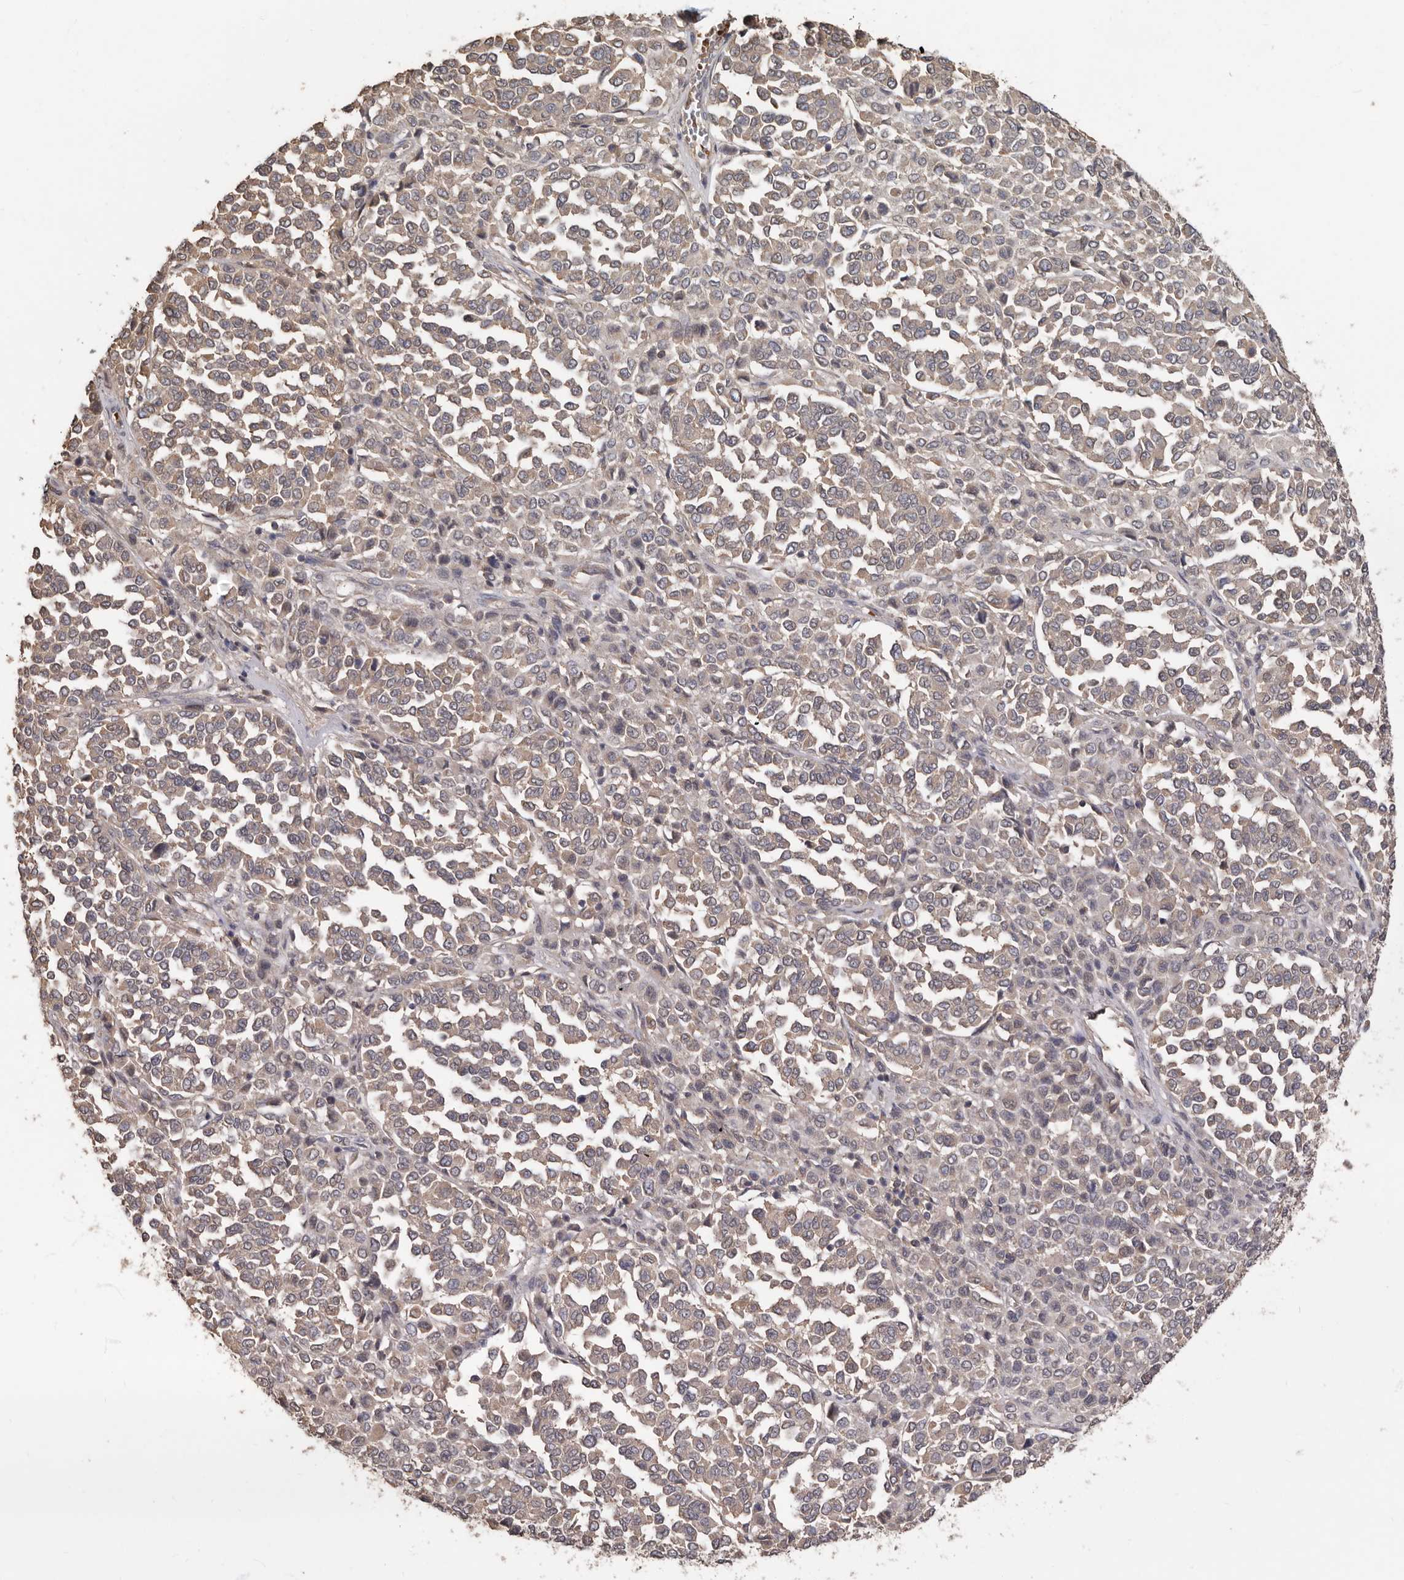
{"staining": {"intensity": "weak", "quantity": "25%-75%", "location": "cytoplasmic/membranous"}, "tissue": "melanoma", "cell_type": "Tumor cells", "image_type": "cancer", "snomed": [{"axis": "morphology", "description": "Malignant melanoma, Metastatic site"}, {"axis": "topography", "description": "Pancreas"}], "caption": "A brown stain shows weak cytoplasmic/membranous expression of a protein in human malignant melanoma (metastatic site) tumor cells. The staining was performed using DAB to visualize the protein expression in brown, while the nuclei were stained in blue with hematoxylin (Magnification: 20x).", "gene": "KIF26B", "patient": {"sex": "female", "age": 30}}